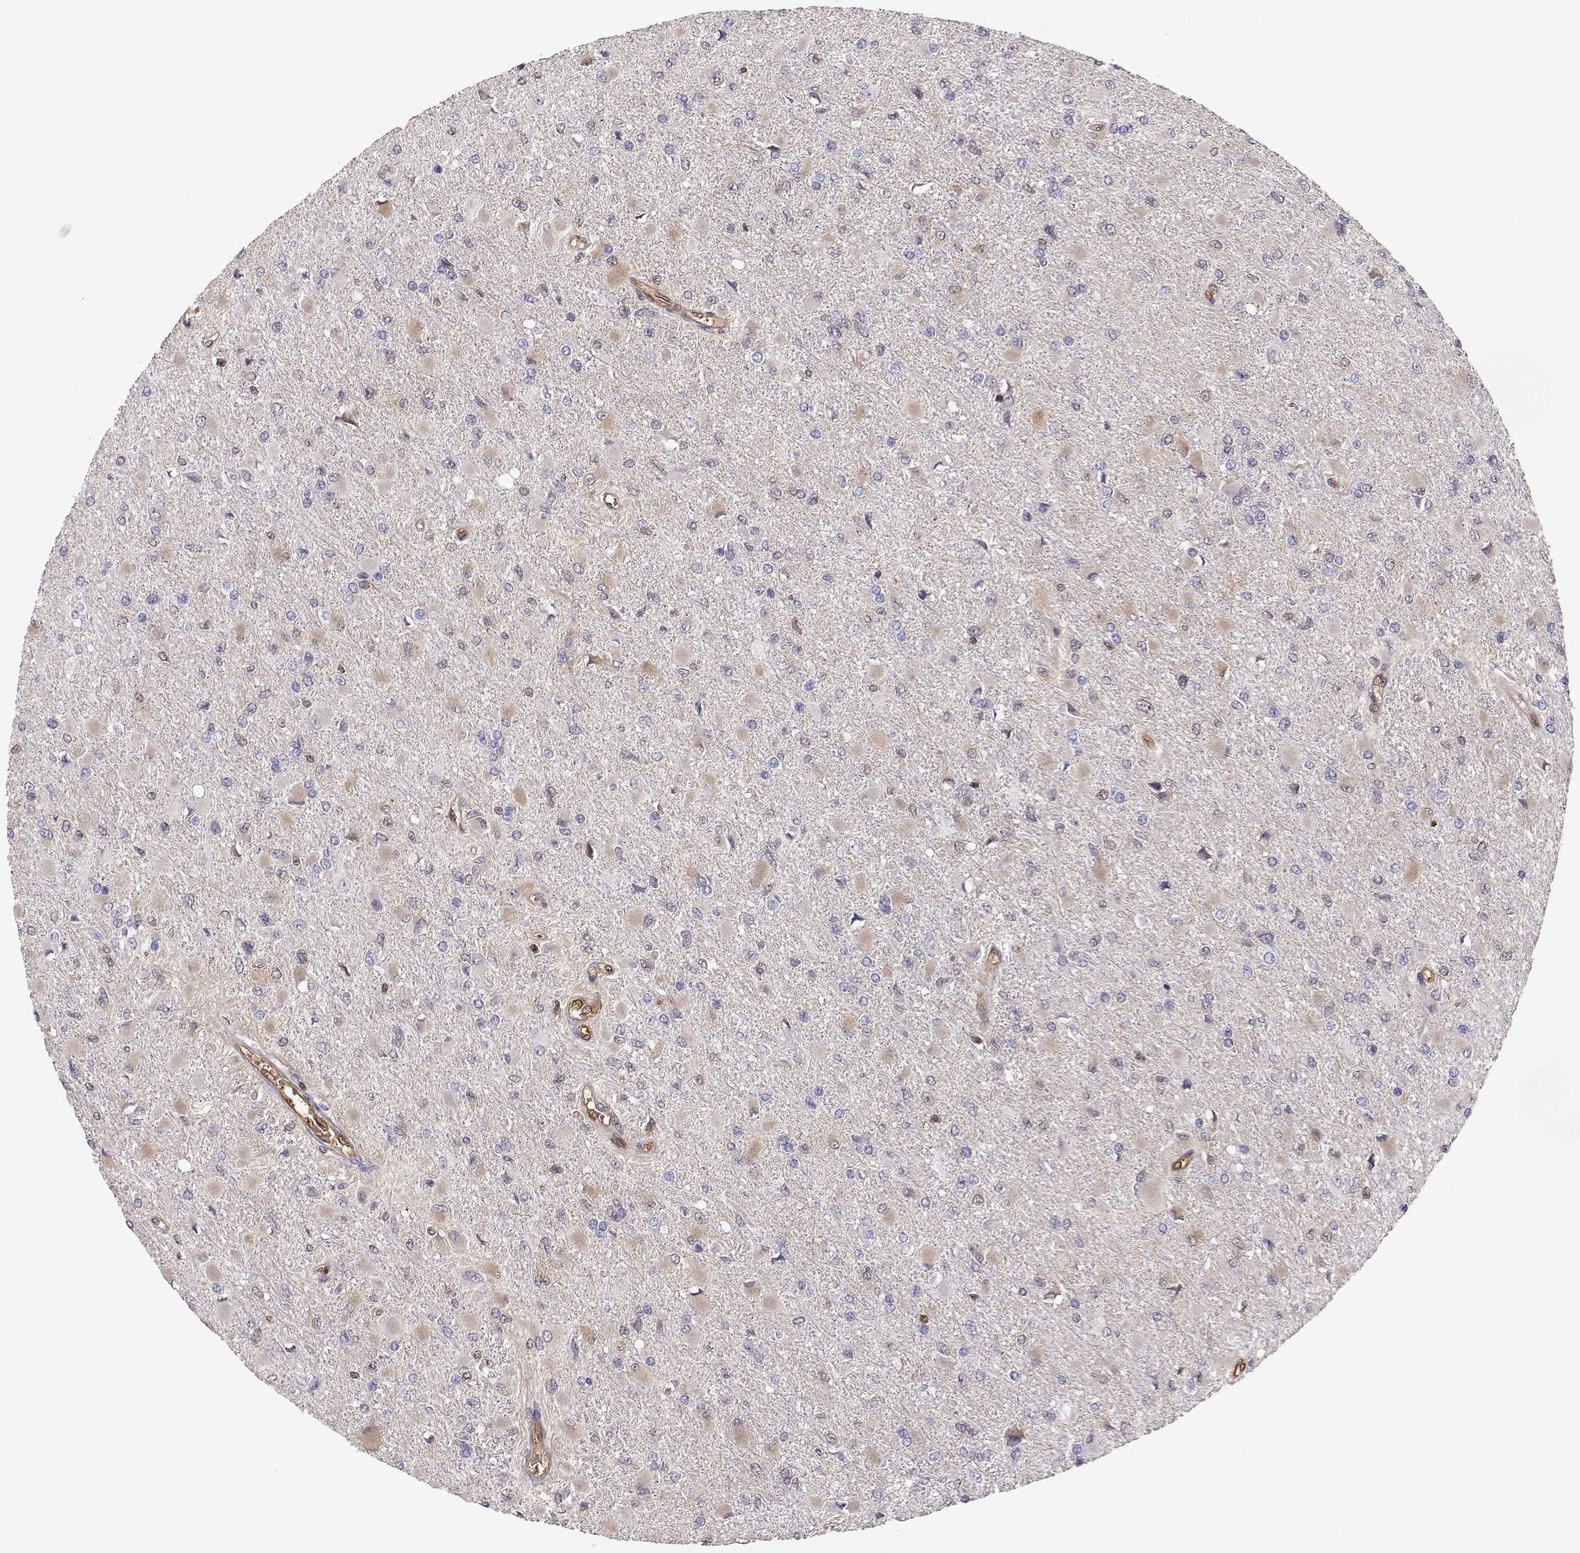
{"staining": {"intensity": "weak", "quantity": "<25%", "location": "cytoplasmic/membranous"}, "tissue": "glioma", "cell_type": "Tumor cells", "image_type": "cancer", "snomed": [{"axis": "morphology", "description": "Glioma, malignant, High grade"}, {"axis": "topography", "description": "Cerebral cortex"}], "caption": "This is a histopathology image of IHC staining of glioma, which shows no expression in tumor cells.", "gene": "PNP", "patient": {"sex": "female", "age": 36}}